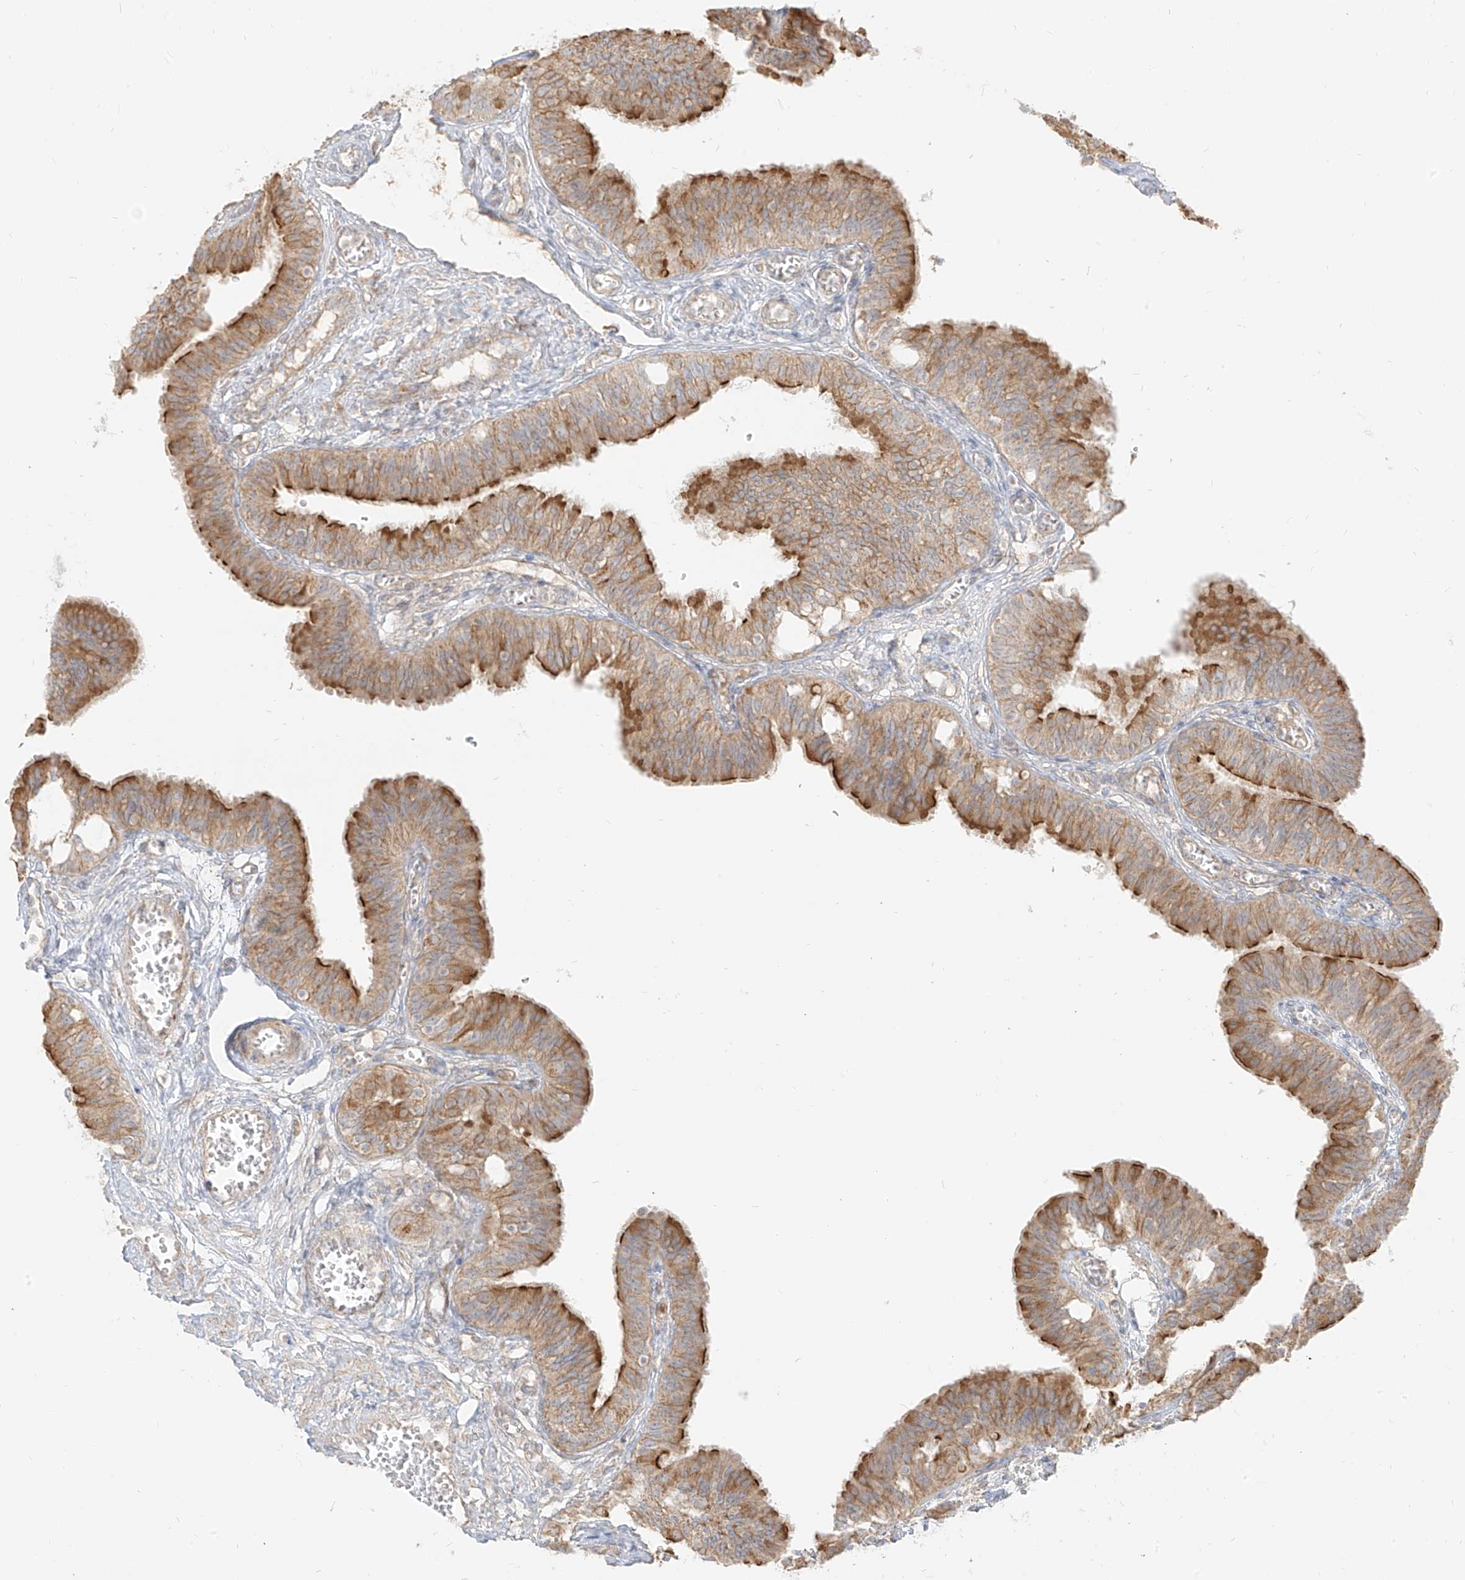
{"staining": {"intensity": "strong", "quantity": "25%-75%", "location": "cytoplasmic/membranous"}, "tissue": "fallopian tube", "cell_type": "Glandular cells", "image_type": "normal", "snomed": [{"axis": "morphology", "description": "Normal tissue, NOS"}, {"axis": "topography", "description": "Fallopian tube"}, {"axis": "topography", "description": "Ovary"}], "caption": "Strong cytoplasmic/membranous expression for a protein is seen in about 25%-75% of glandular cells of benign fallopian tube using immunohistochemistry.", "gene": "ZIM3", "patient": {"sex": "female", "age": 42}}